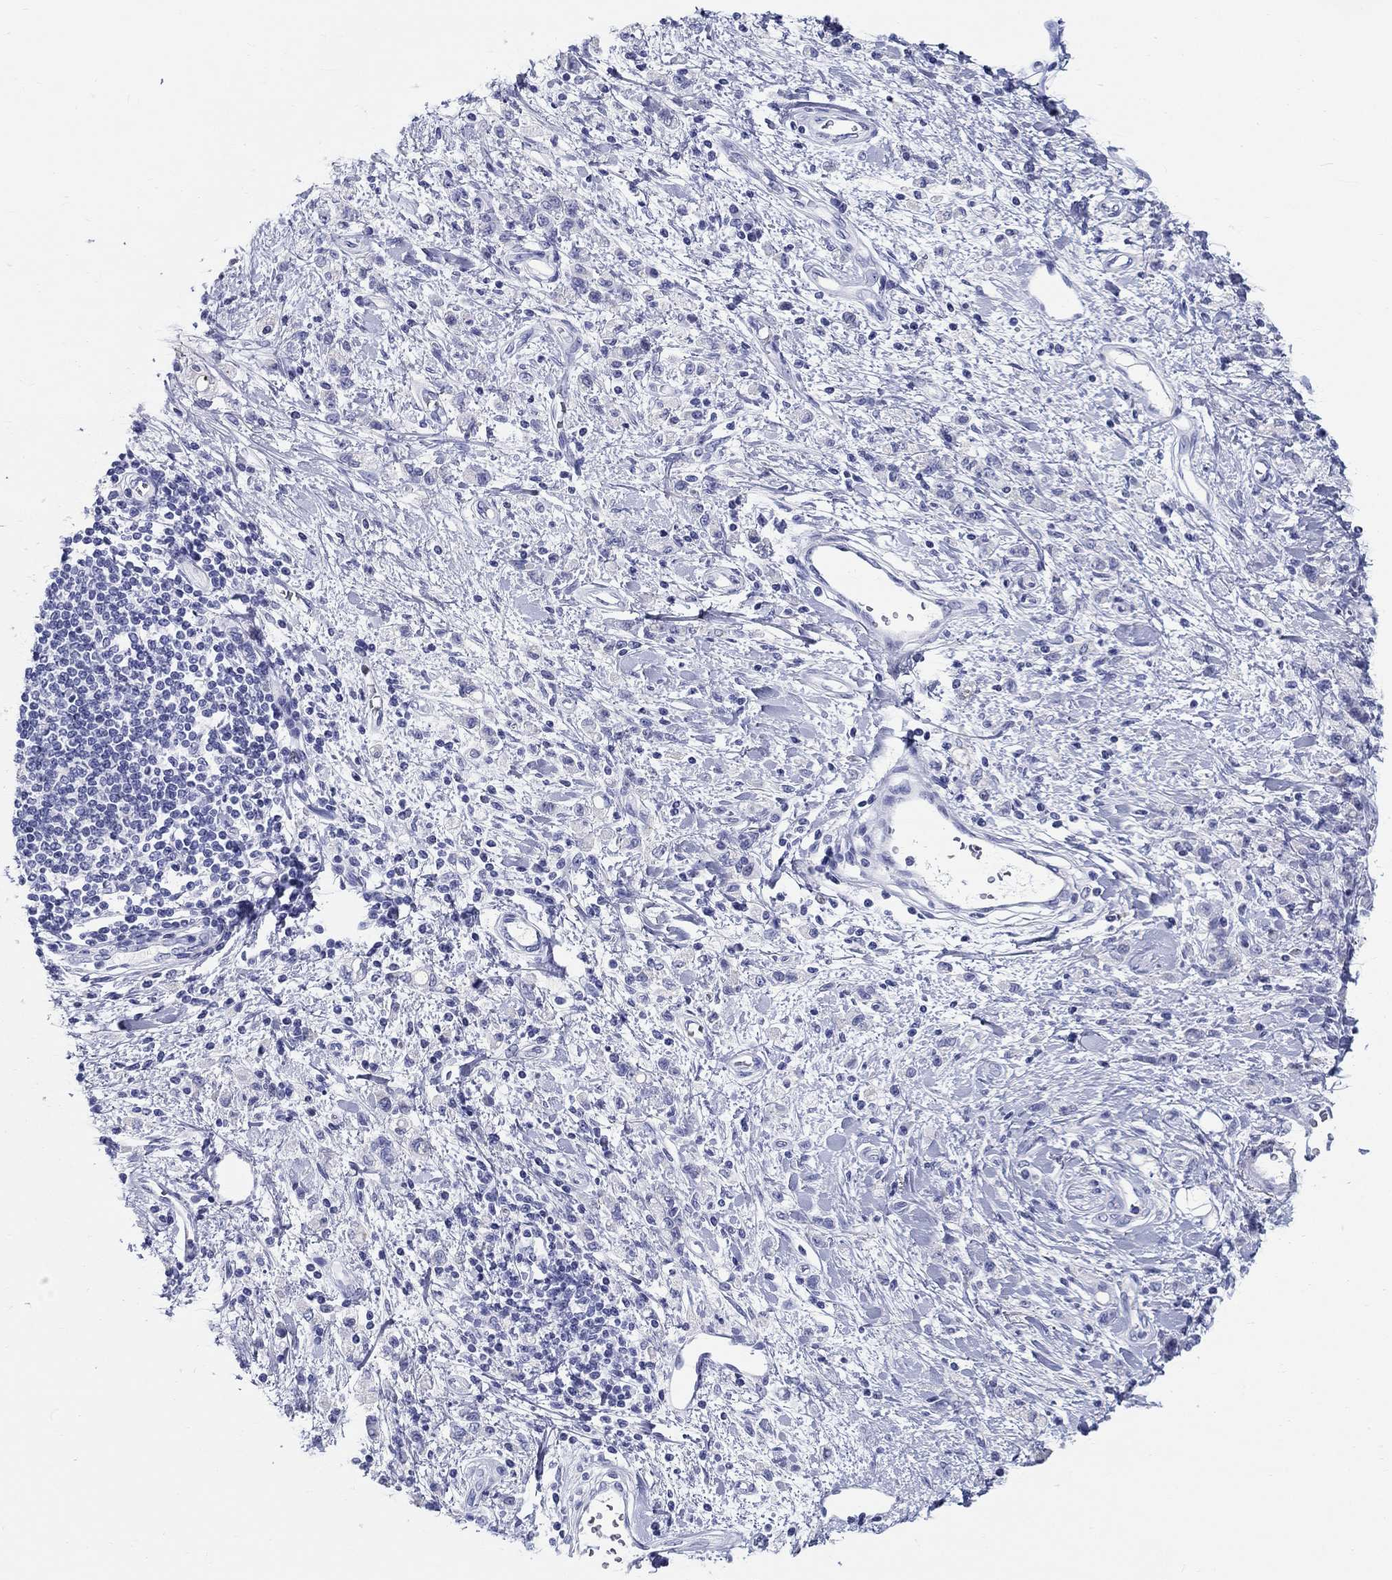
{"staining": {"intensity": "negative", "quantity": "none", "location": "none"}, "tissue": "stomach cancer", "cell_type": "Tumor cells", "image_type": "cancer", "snomed": [{"axis": "morphology", "description": "Adenocarcinoma, NOS"}, {"axis": "topography", "description": "Stomach"}], "caption": "High power microscopy image of an IHC histopathology image of stomach cancer (adenocarcinoma), revealing no significant positivity in tumor cells.", "gene": "LAMP5", "patient": {"sex": "male", "age": 77}}